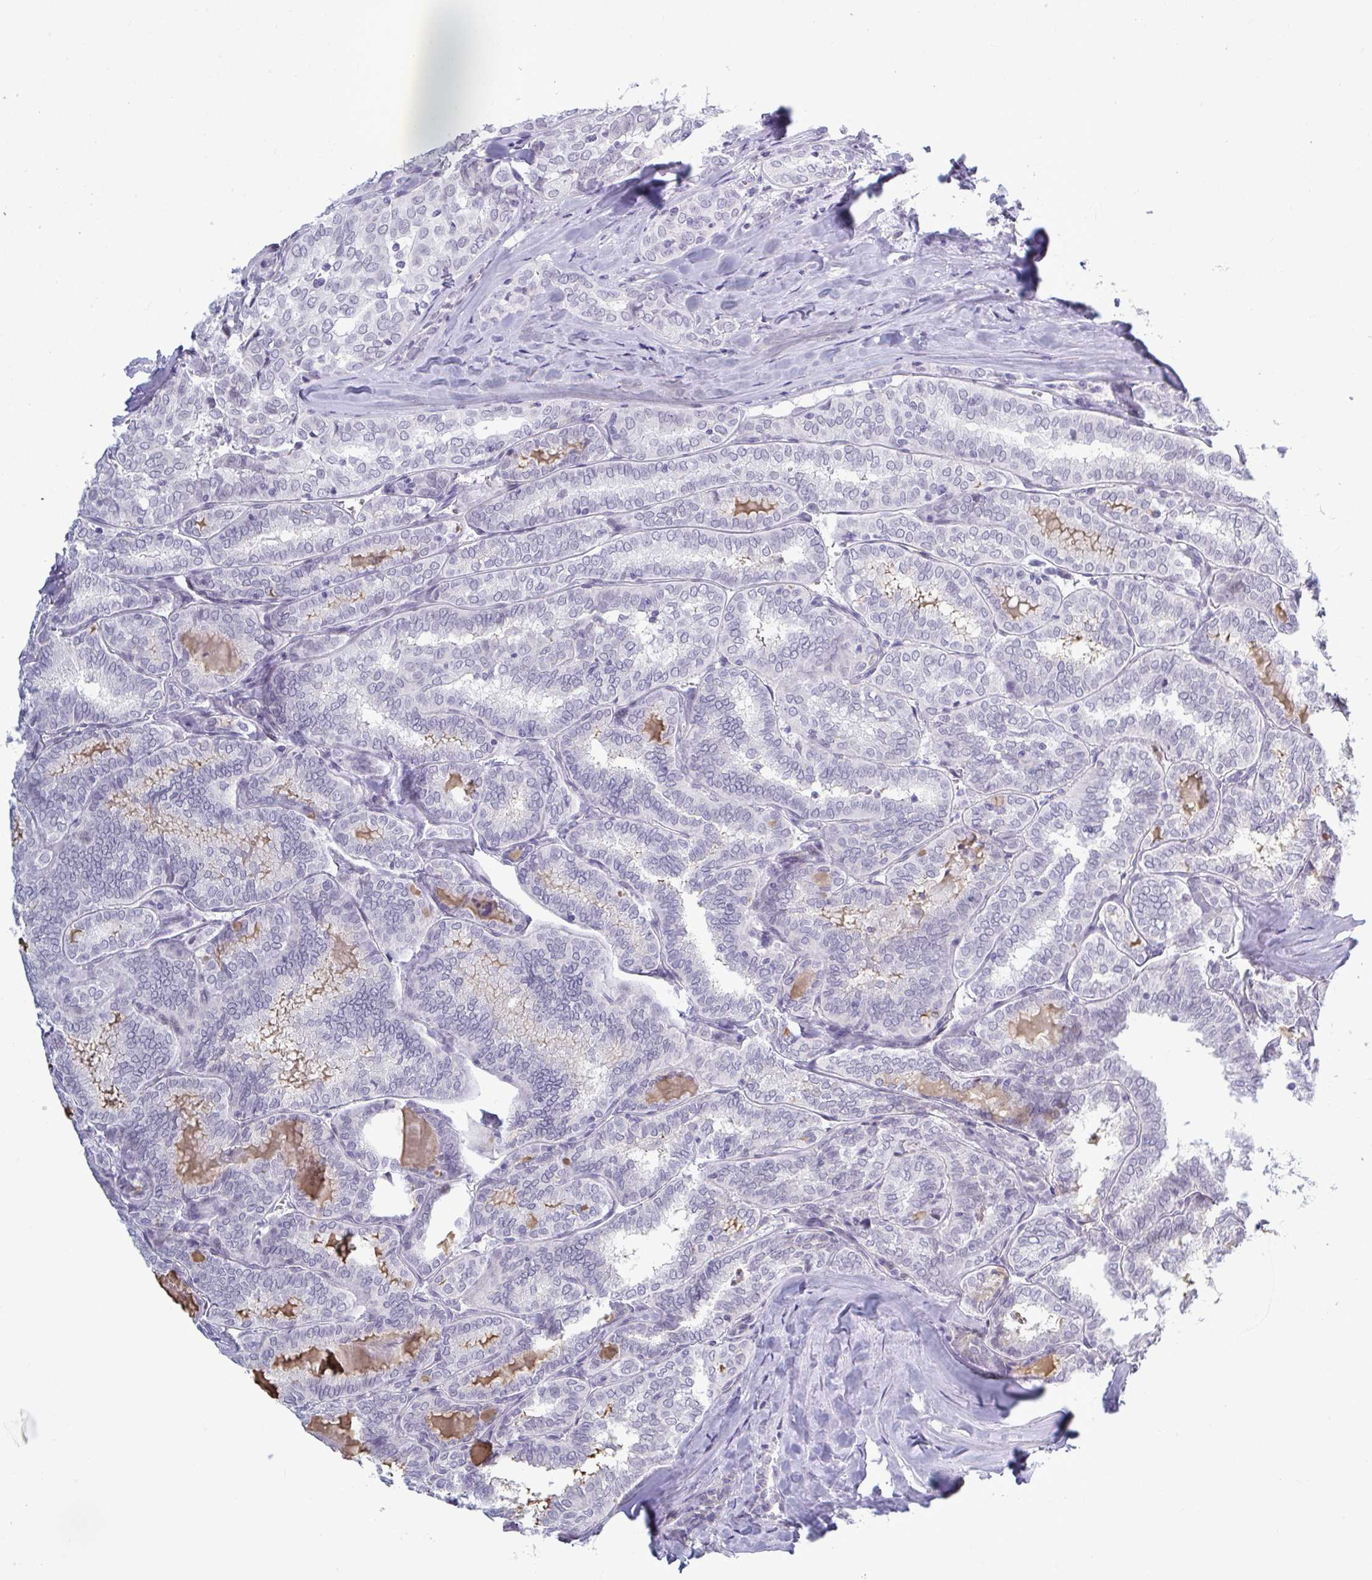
{"staining": {"intensity": "negative", "quantity": "none", "location": "none"}, "tissue": "thyroid cancer", "cell_type": "Tumor cells", "image_type": "cancer", "snomed": [{"axis": "morphology", "description": "Papillary adenocarcinoma, NOS"}, {"axis": "topography", "description": "Thyroid gland"}], "caption": "Tumor cells show no significant staining in thyroid cancer (papillary adenocarcinoma). (DAB (3,3'-diaminobenzidine) immunohistochemistry (IHC), high magnification).", "gene": "TCEAL8", "patient": {"sex": "female", "age": 30}}